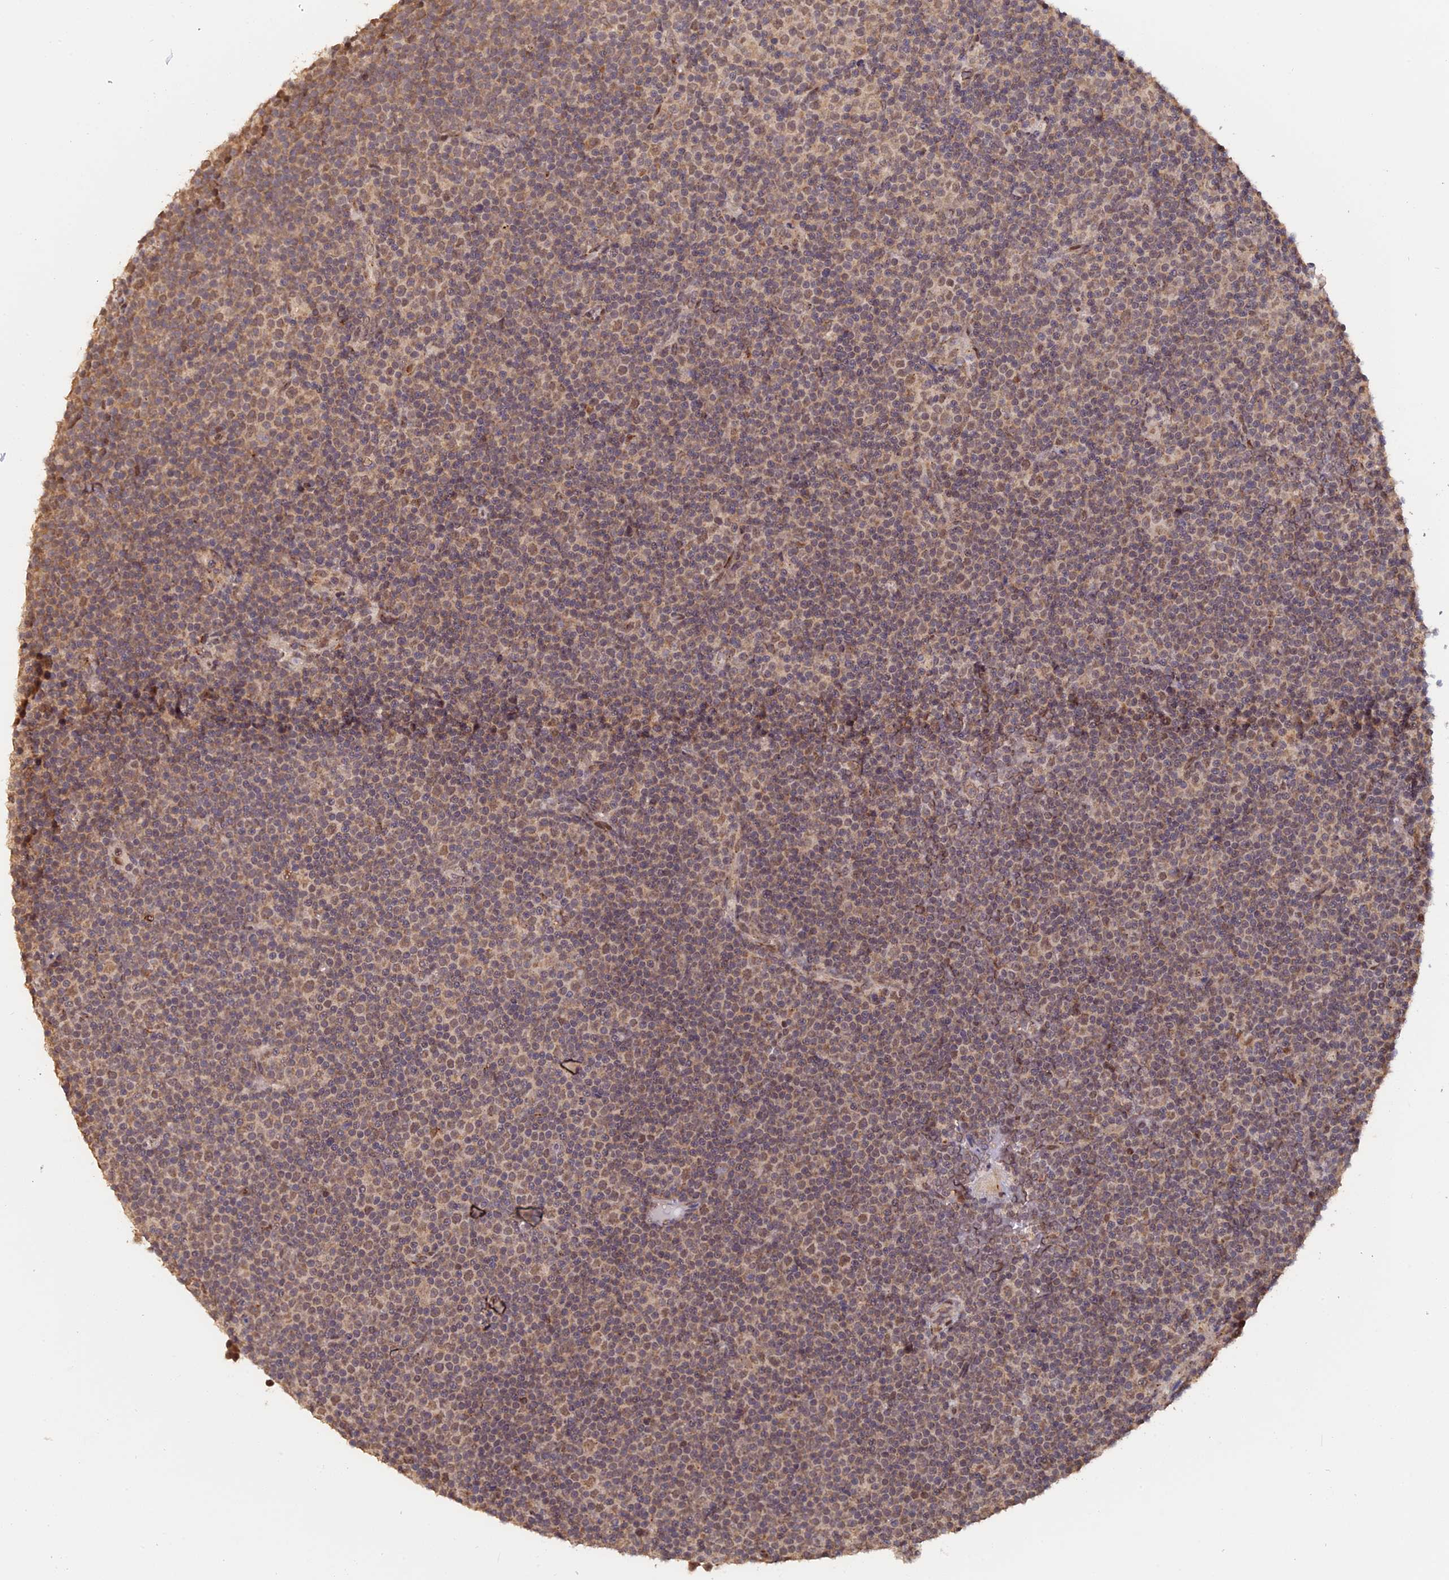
{"staining": {"intensity": "moderate", "quantity": ">75%", "location": "cytoplasmic/membranous,nuclear"}, "tissue": "lymphoma", "cell_type": "Tumor cells", "image_type": "cancer", "snomed": [{"axis": "morphology", "description": "Malignant lymphoma, non-Hodgkin's type, Low grade"}, {"axis": "topography", "description": "Lymph node"}], "caption": "Immunohistochemical staining of human malignant lymphoma, non-Hodgkin's type (low-grade) reveals moderate cytoplasmic/membranous and nuclear protein staining in about >75% of tumor cells.", "gene": "PIGQ", "patient": {"sex": "female", "age": 67}}